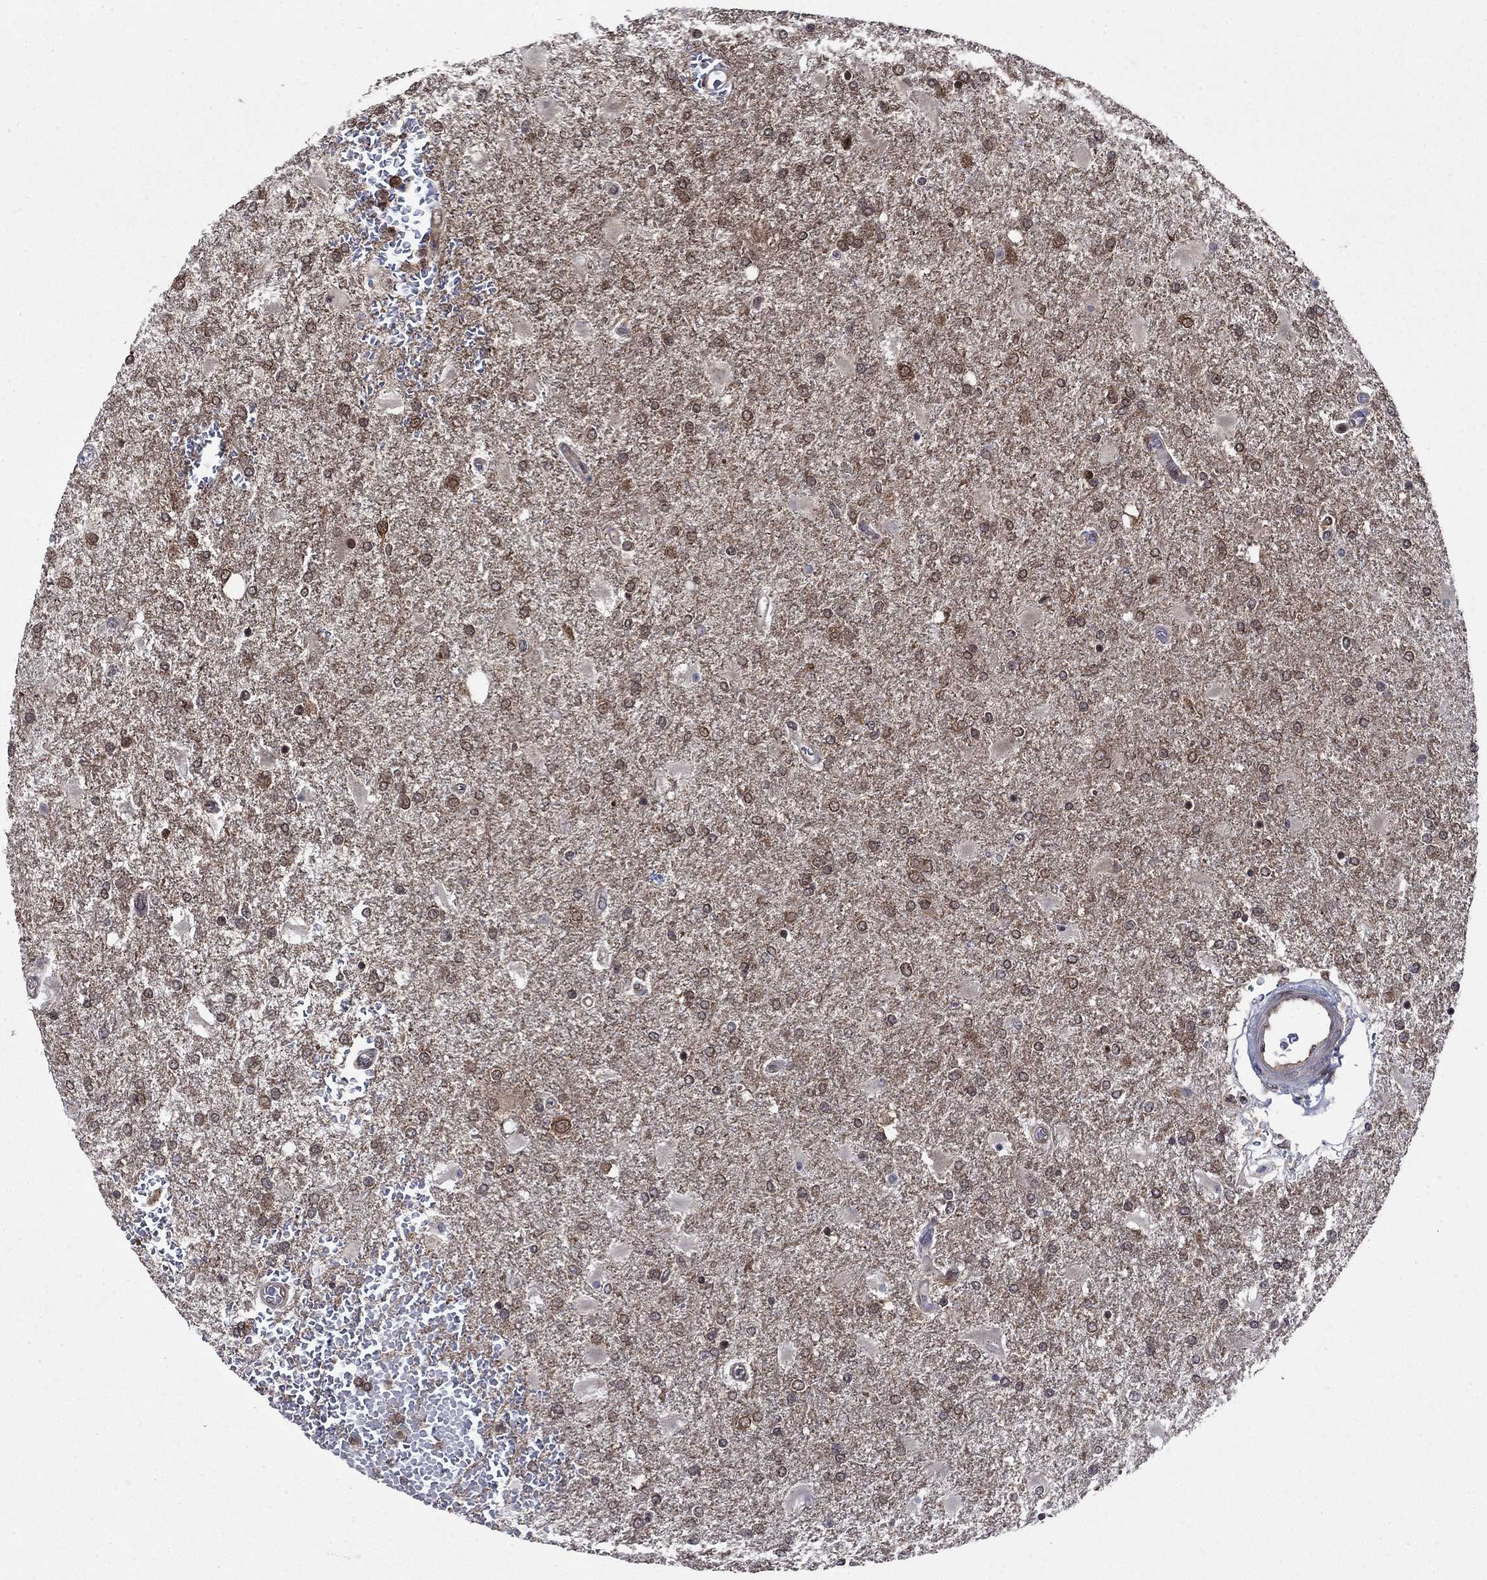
{"staining": {"intensity": "weak", "quantity": ">75%", "location": "cytoplasmic/membranous"}, "tissue": "glioma", "cell_type": "Tumor cells", "image_type": "cancer", "snomed": [{"axis": "morphology", "description": "Glioma, malignant, High grade"}, {"axis": "topography", "description": "Cerebral cortex"}], "caption": "Weak cytoplasmic/membranous staining is seen in about >75% of tumor cells in high-grade glioma (malignant). The protein of interest is stained brown, and the nuclei are stained in blue (DAB IHC with brightfield microscopy, high magnification).", "gene": "CACYBP", "patient": {"sex": "male", "age": 79}}